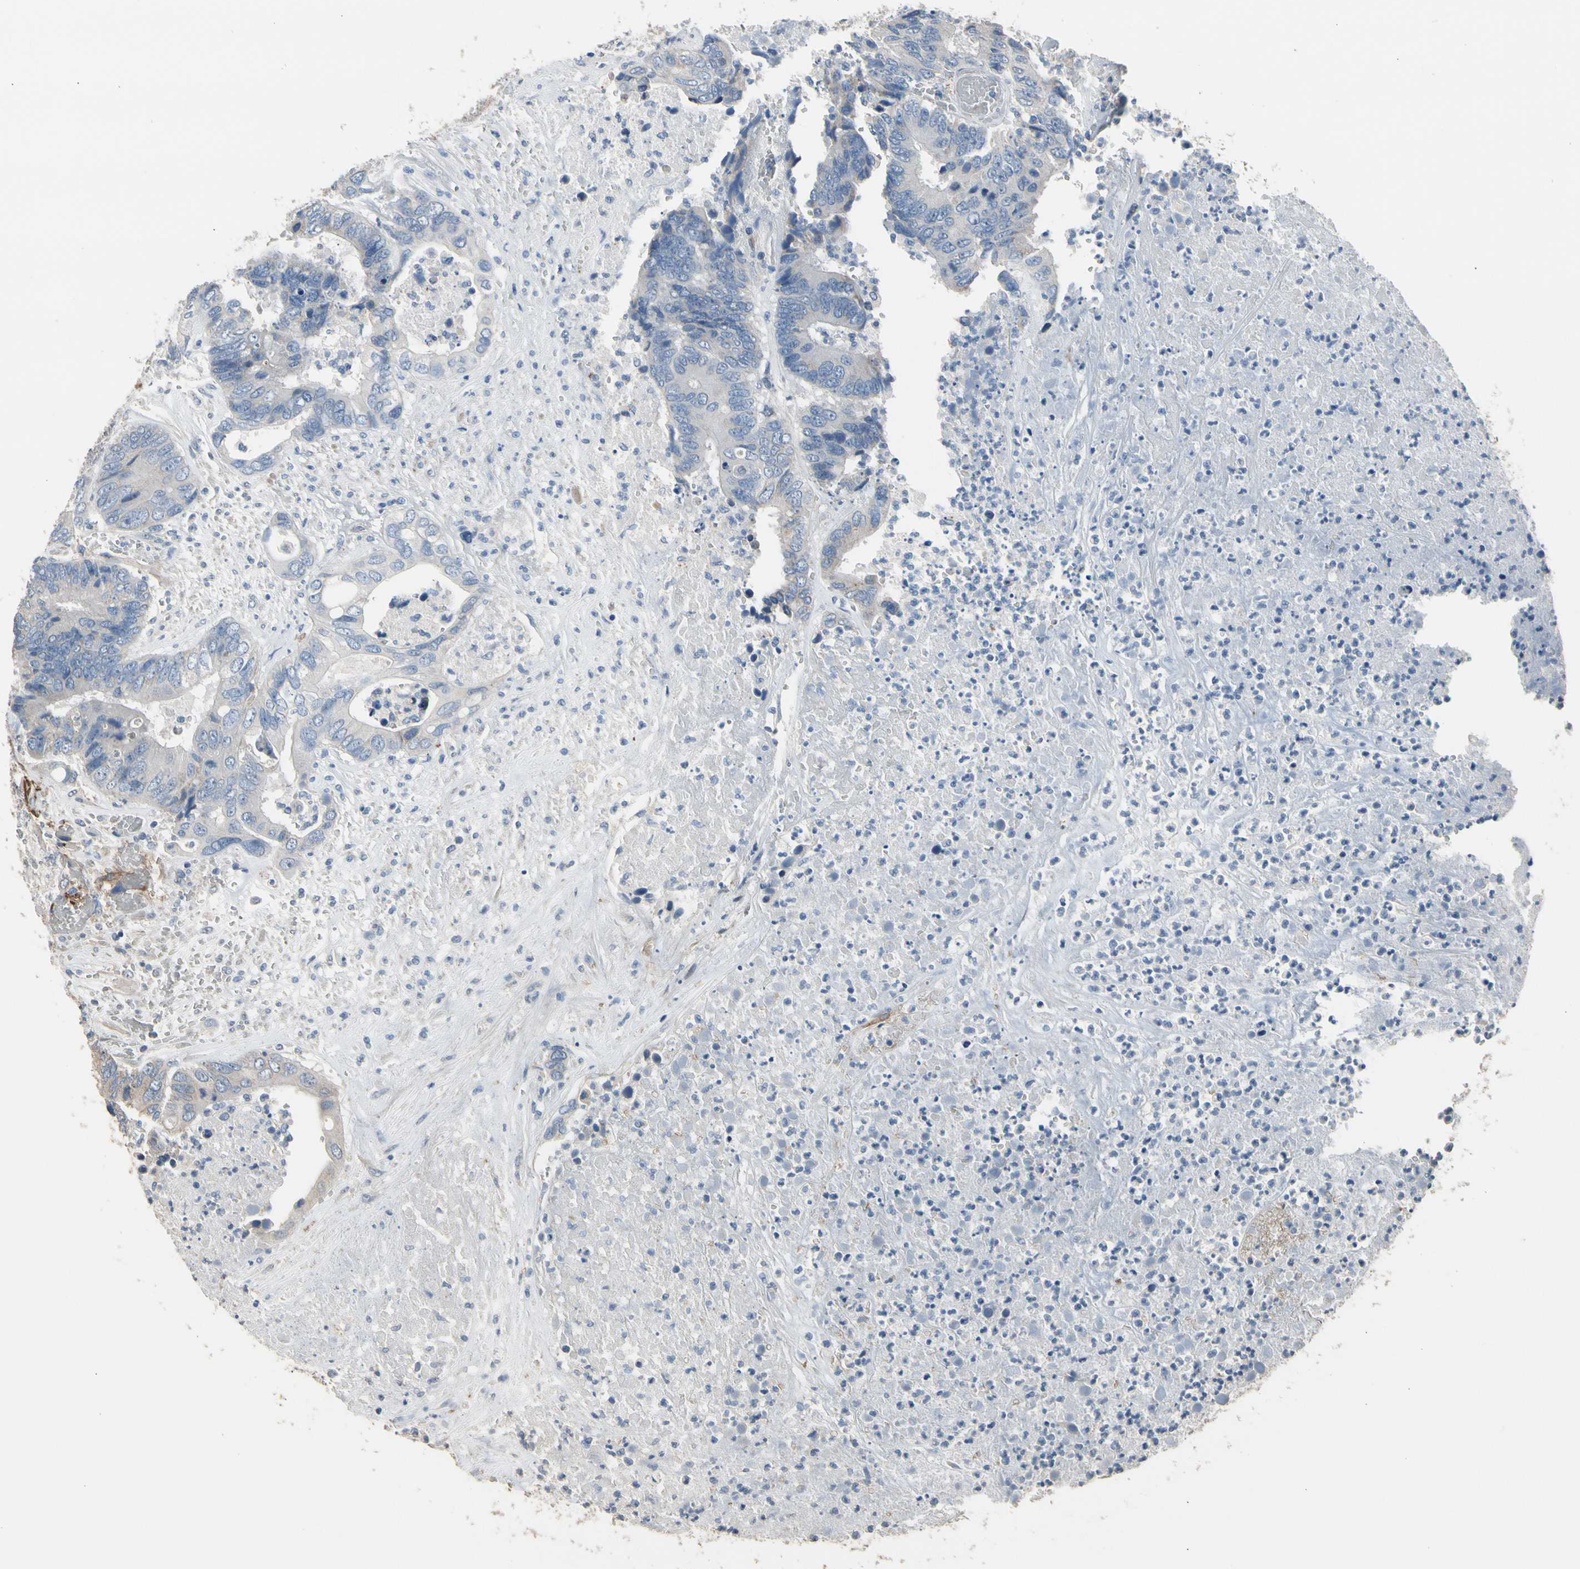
{"staining": {"intensity": "weak", "quantity": "<25%", "location": "cytoplasmic/membranous"}, "tissue": "colorectal cancer", "cell_type": "Tumor cells", "image_type": "cancer", "snomed": [{"axis": "morphology", "description": "Adenocarcinoma, NOS"}, {"axis": "topography", "description": "Rectum"}], "caption": "Adenocarcinoma (colorectal) was stained to show a protein in brown. There is no significant positivity in tumor cells.", "gene": "SUSD2", "patient": {"sex": "male", "age": 55}}